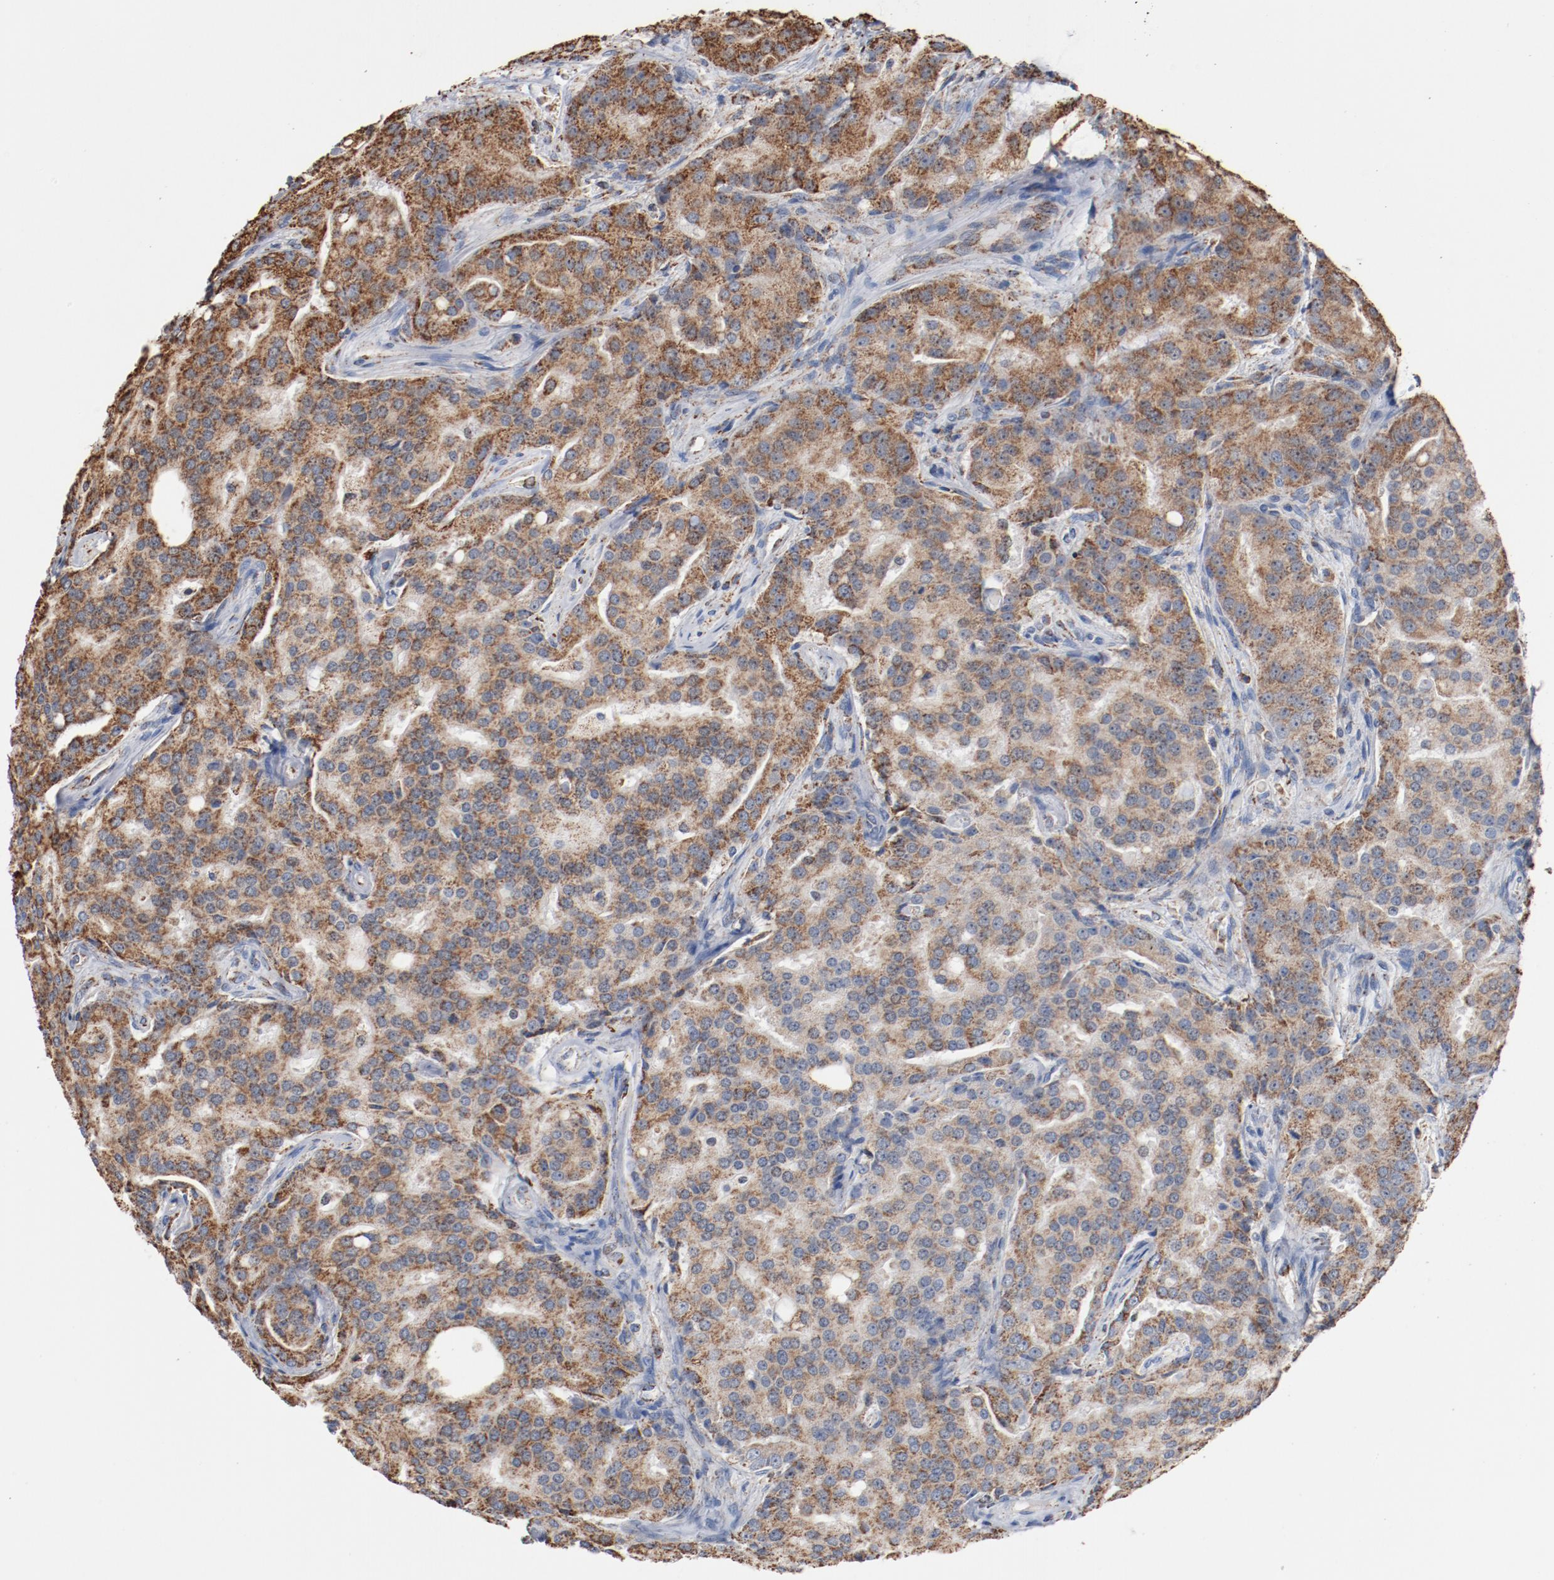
{"staining": {"intensity": "moderate", "quantity": ">75%", "location": "cytoplasmic/membranous"}, "tissue": "prostate cancer", "cell_type": "Tumor cells", "image_type": "cancer", "snomed": [{"axis": "morphology", "description": "Adenocarcinoma, High grade"}, {"axis": "topography", "description": "Prostate"}], "caption": "Protein analysis of prostate adenocarcinoma (high-grade) tissue demonstrates moderate cytoplasmic/membranous staining in about >75% of tumor cells. (brown staining indicates protein expression, while blue staining denotes nuclei).", "gene": "NDUFS4", "patient": {"sex": "male", "age": 72}}